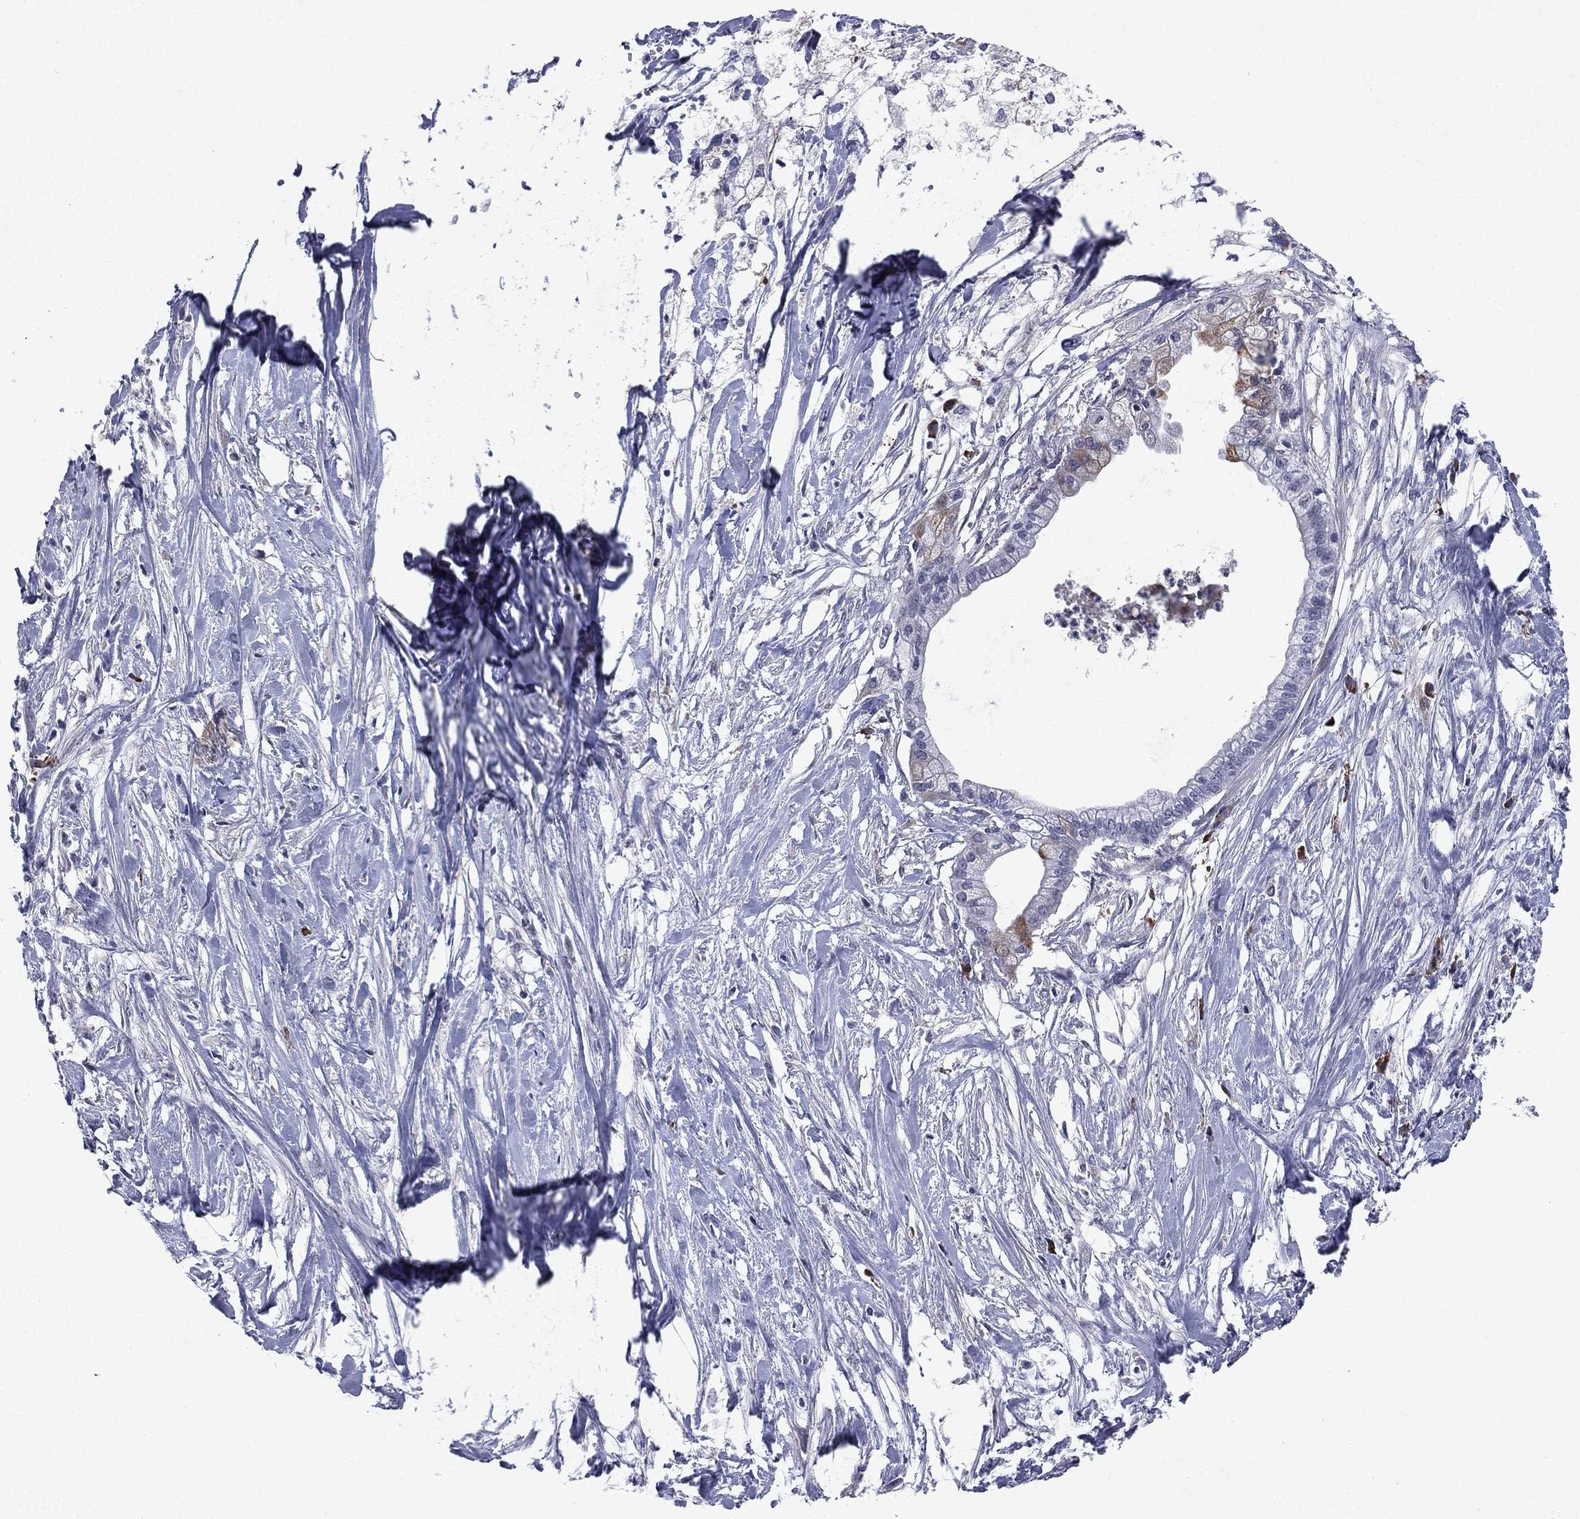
{"staining": {"intensity": "weak", "quantity": "<25%", "location": "cytoplasmic/membranous"}, "tissue": "pancreatic cancer", "cell_type": "Tumor cells", "image_type": "cancer", "snomed": [{"axis": "morphology", "description": "Normal tissue, NOS"}, {"axis": "morphology", "description": "Adenocarcinoma, NOS"}, {"axis": "topography", "description": "Pancreas"}], "caption": "A micrograph of human pancreatic cancer (adenocarcinoma) is negative for staining in tumor cells.", "gene": "ECM1", "patient": {"sex": "female", "age": 58}}